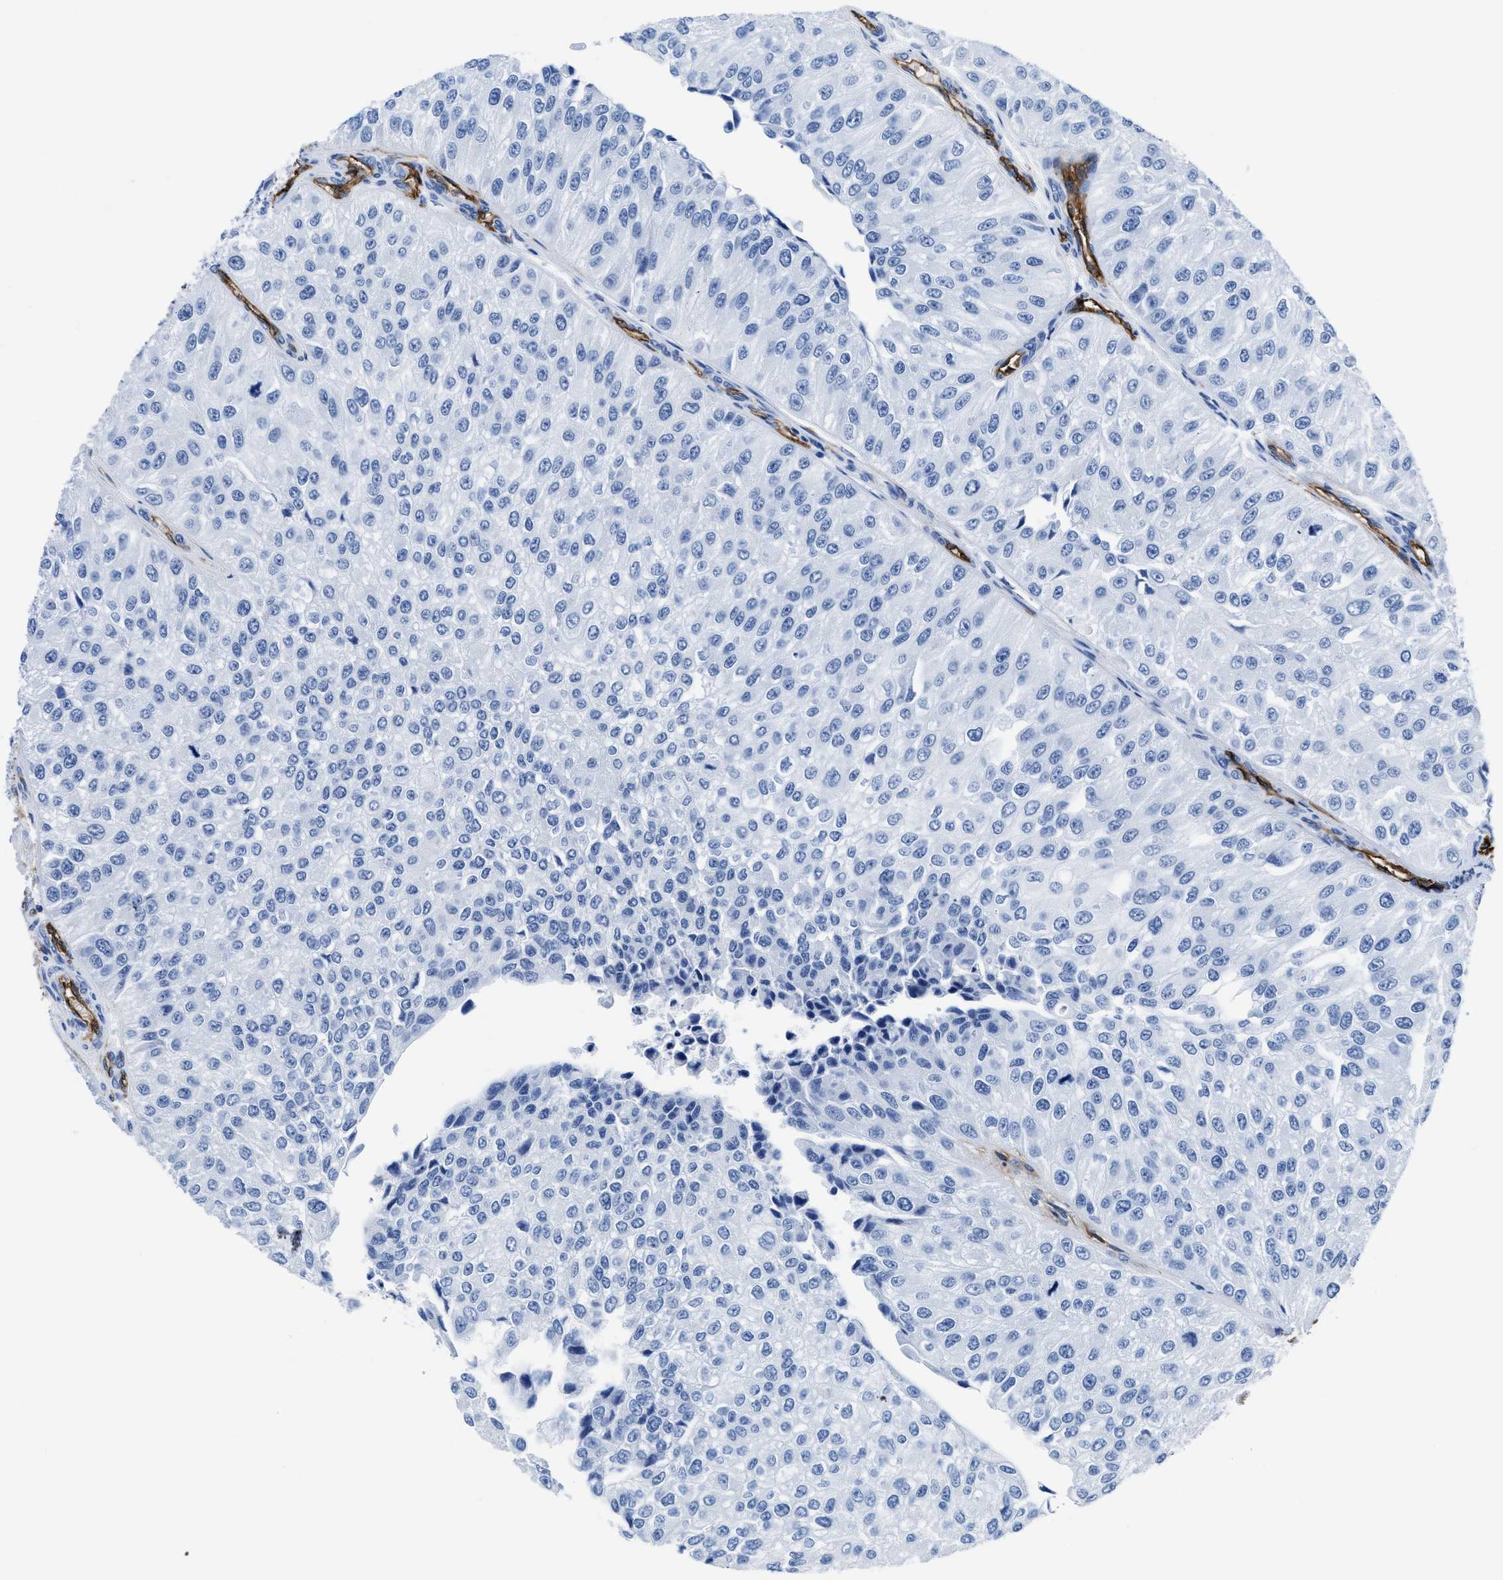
{"staining": {"intensity": "negative", "quantity": "none", "location": "none"}, "tissue": "urothelial cancer", "cell_type": "Tumor cells", "image_type": "cancer", "snomed": [{"axis": "morphology", "description": "Urothelial carcinoma, High grade"}, {"axis": "topography", "description": "Kidney"}, {"axis": "topography", "description": "Urinary bladder"}], "caption": "Immunohistochemistry image of neoplastic tissue: human urothelial cancer stained with DAB (3,3'-diaminobenzidine) demonstrates no significant protein positivity in tumor cells.", "gene": "AQP1", "patient": {"sex": "male", "age": 77}}